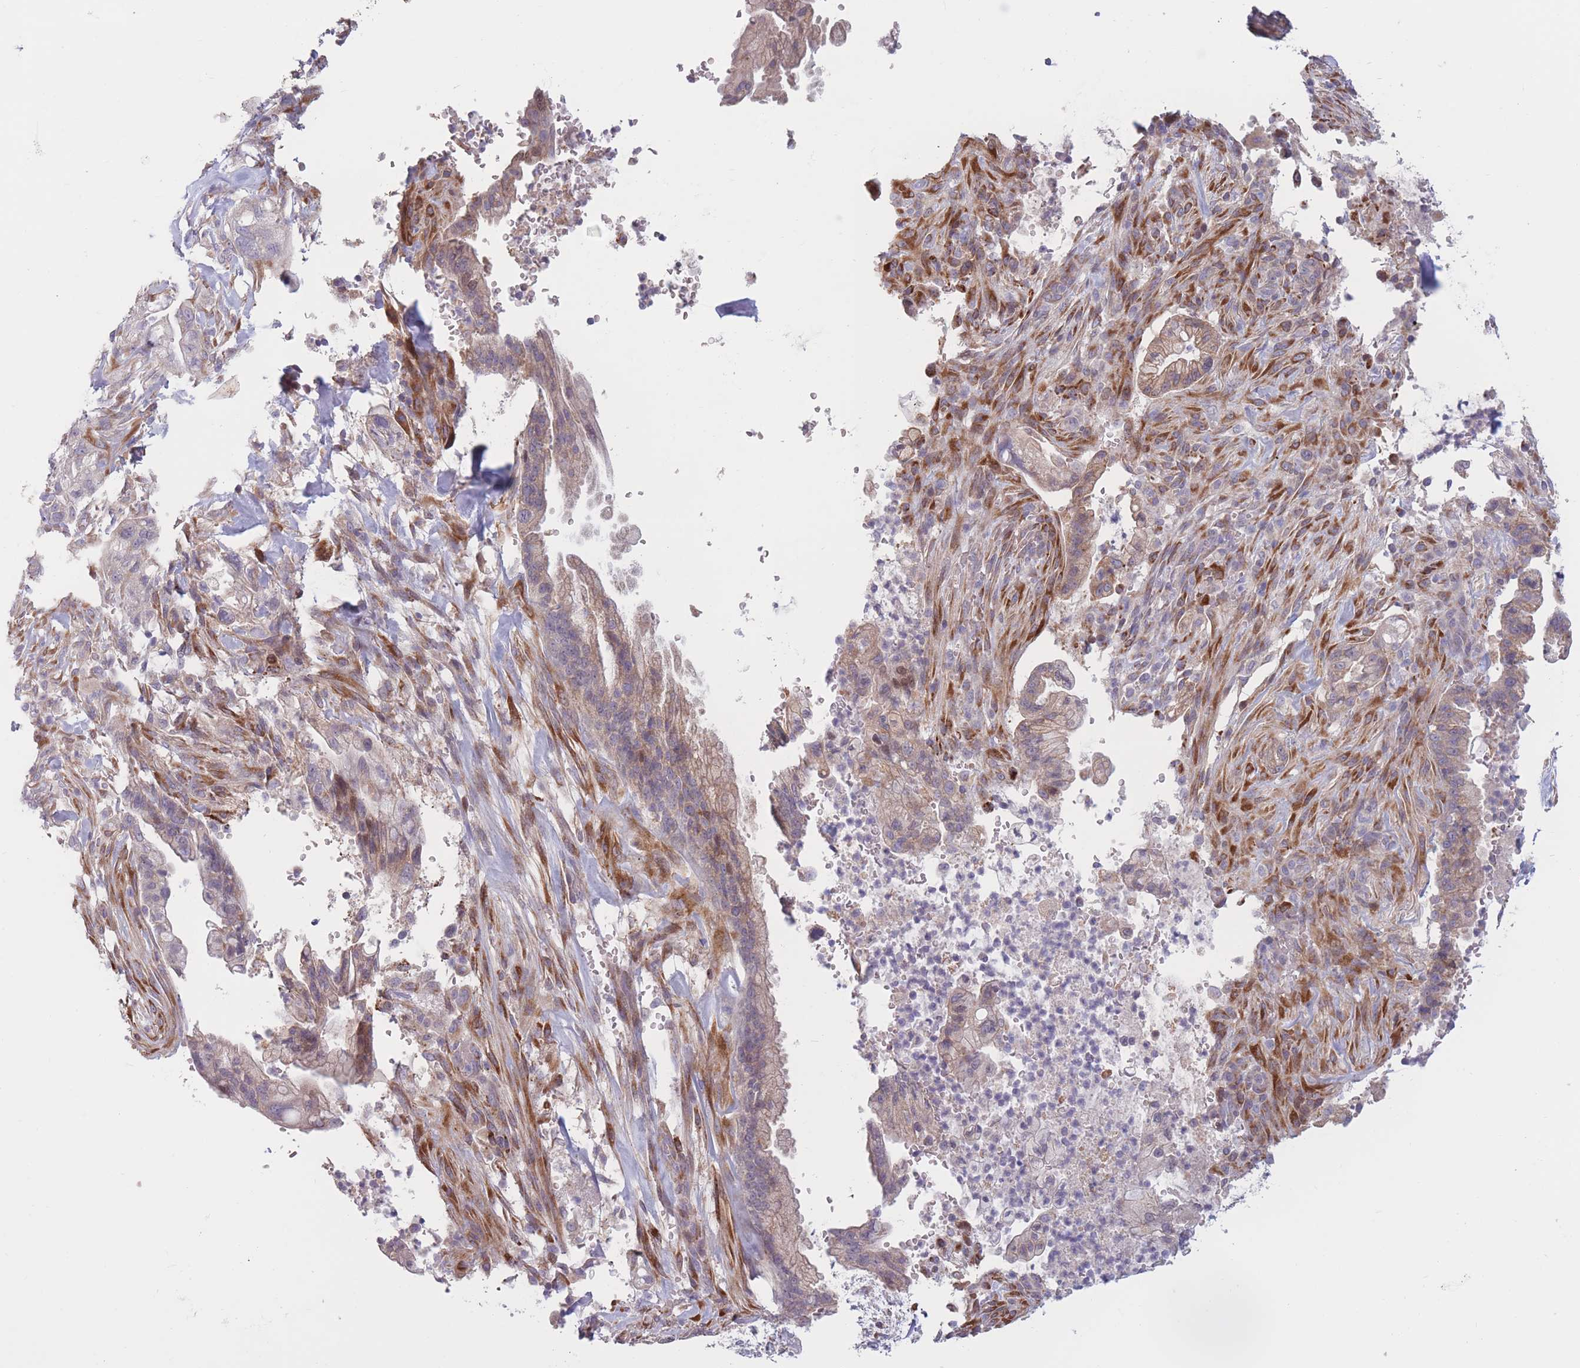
{"staining": {"intensity": "moderate", "quantity": "<25%", "location": "cytoplasmic/membranous"}, "tissue": "pancreatic cancer", "cell_type": "Tumor cells", "image_type": "cancer", "snomed": [{"axis": "morphology", "description": "Adenocarcinoma, NOS"}, {"axis": "topography", "description": "Pancreas"}], "caption": "Immunohistochemistry (IHC) of adenocarcinoma (pancreatic) displays low levels of moderate cytoplasmic/membranous positivity in about <25% of tumor cells. (Brightfield microscopy of DAB IHC at high magnification).", "gene": "CCNQ", "patient": {"sex": "male", "age": 44}}